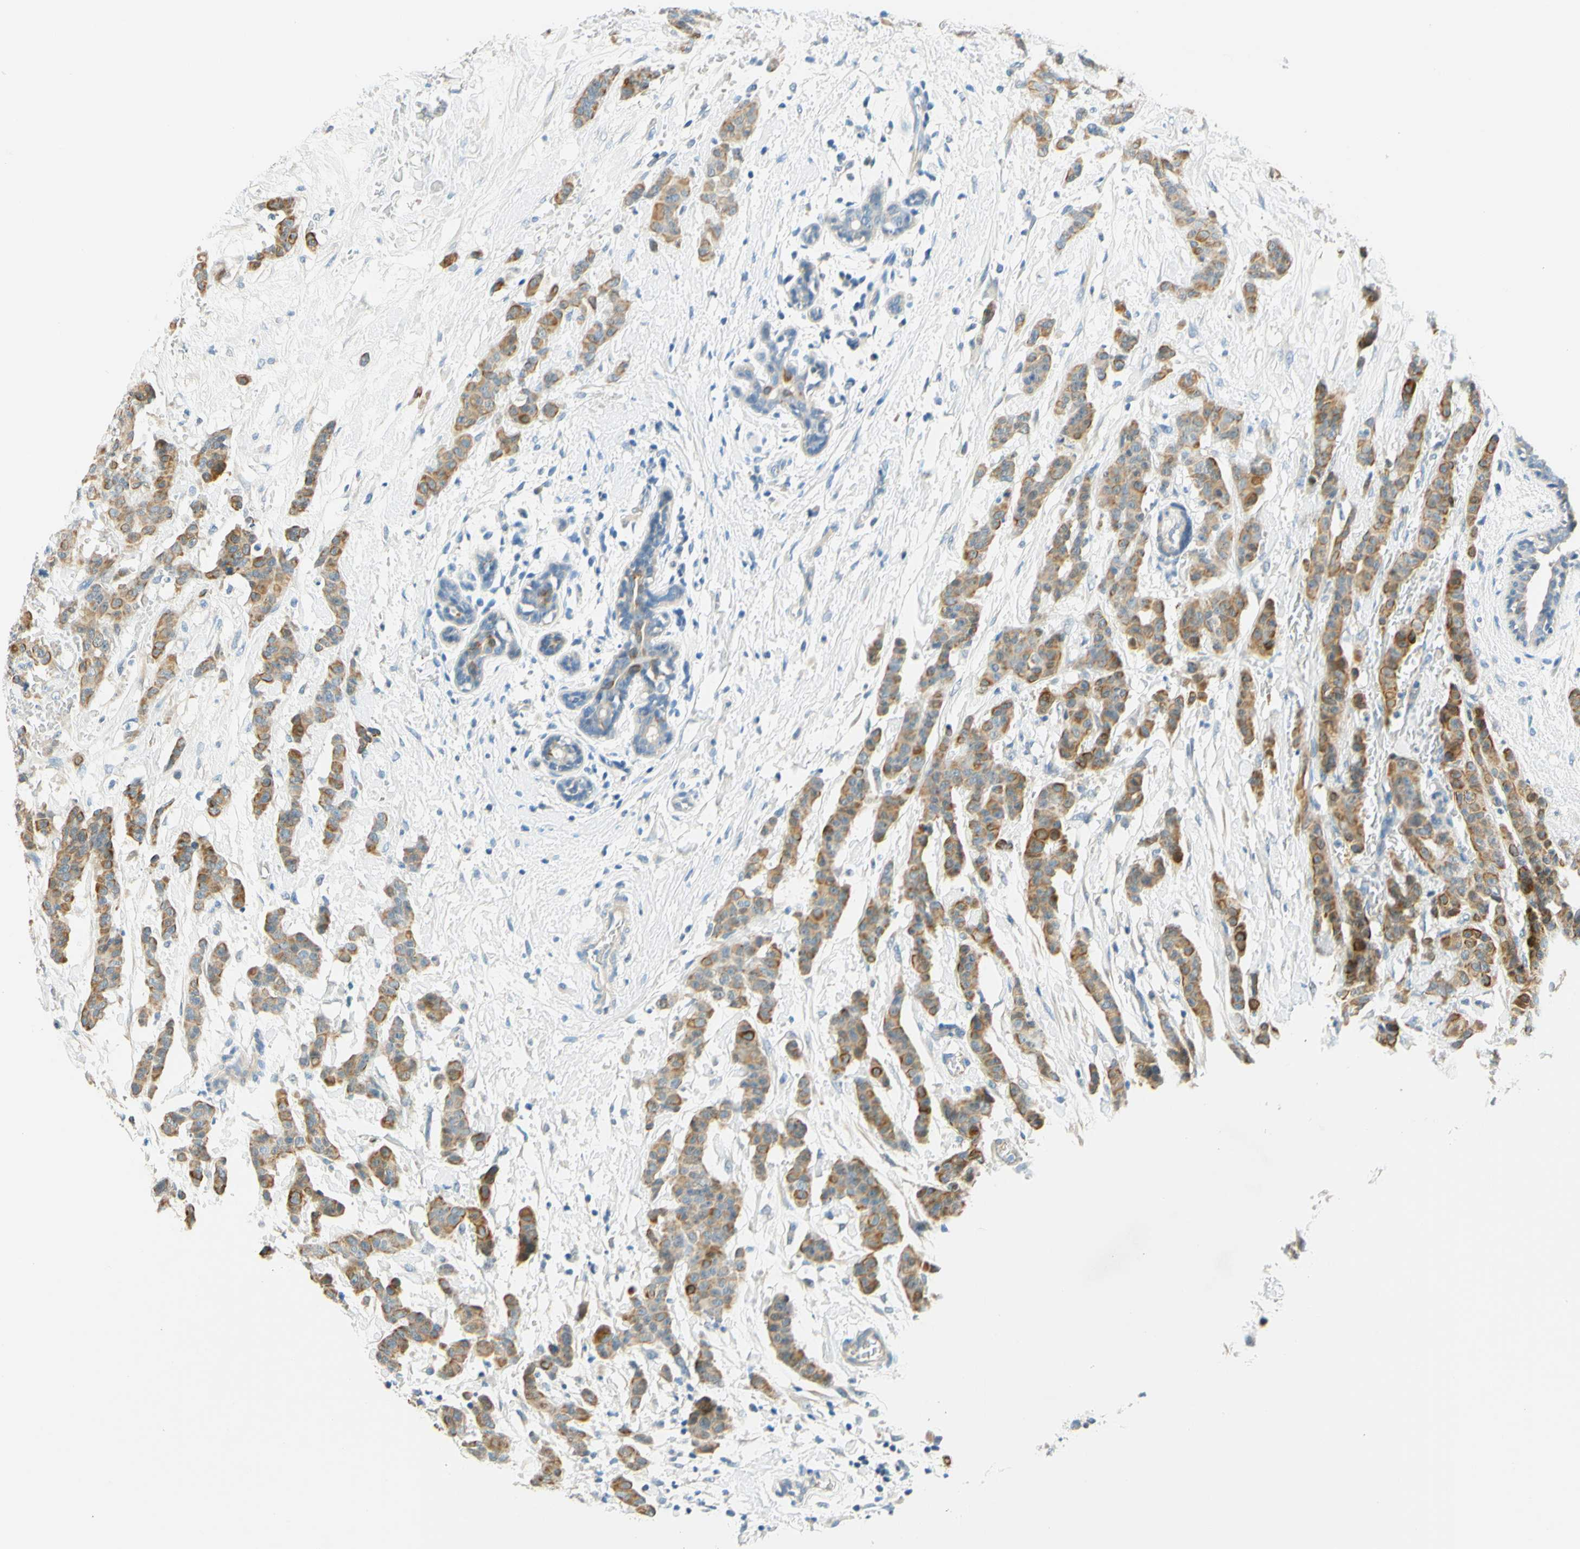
{"staining": {"intensity": "moderate", "quantity": ">75%", "location": "cytoplasmic/membranous"}, "tissue": "breast cancer", "cell_type": "Tumor cells", "image_type": "cancer", "snomed": [{"axis": "morphology", "description": "Normal tissue, NOS"}, {"axis": "morphology", "description": "Duct carcinoma"}, {"axis": "topography", "description": "Breast"}], "caption": "Protein analysis of intraductal carcinoma (breast) tissue demonstrates moderate cytoplasmic/membranous positivity in approximately >75% of tumor cells.", "gene": "ENTREP2", "patient": {"sex": "female", "age": 40}}